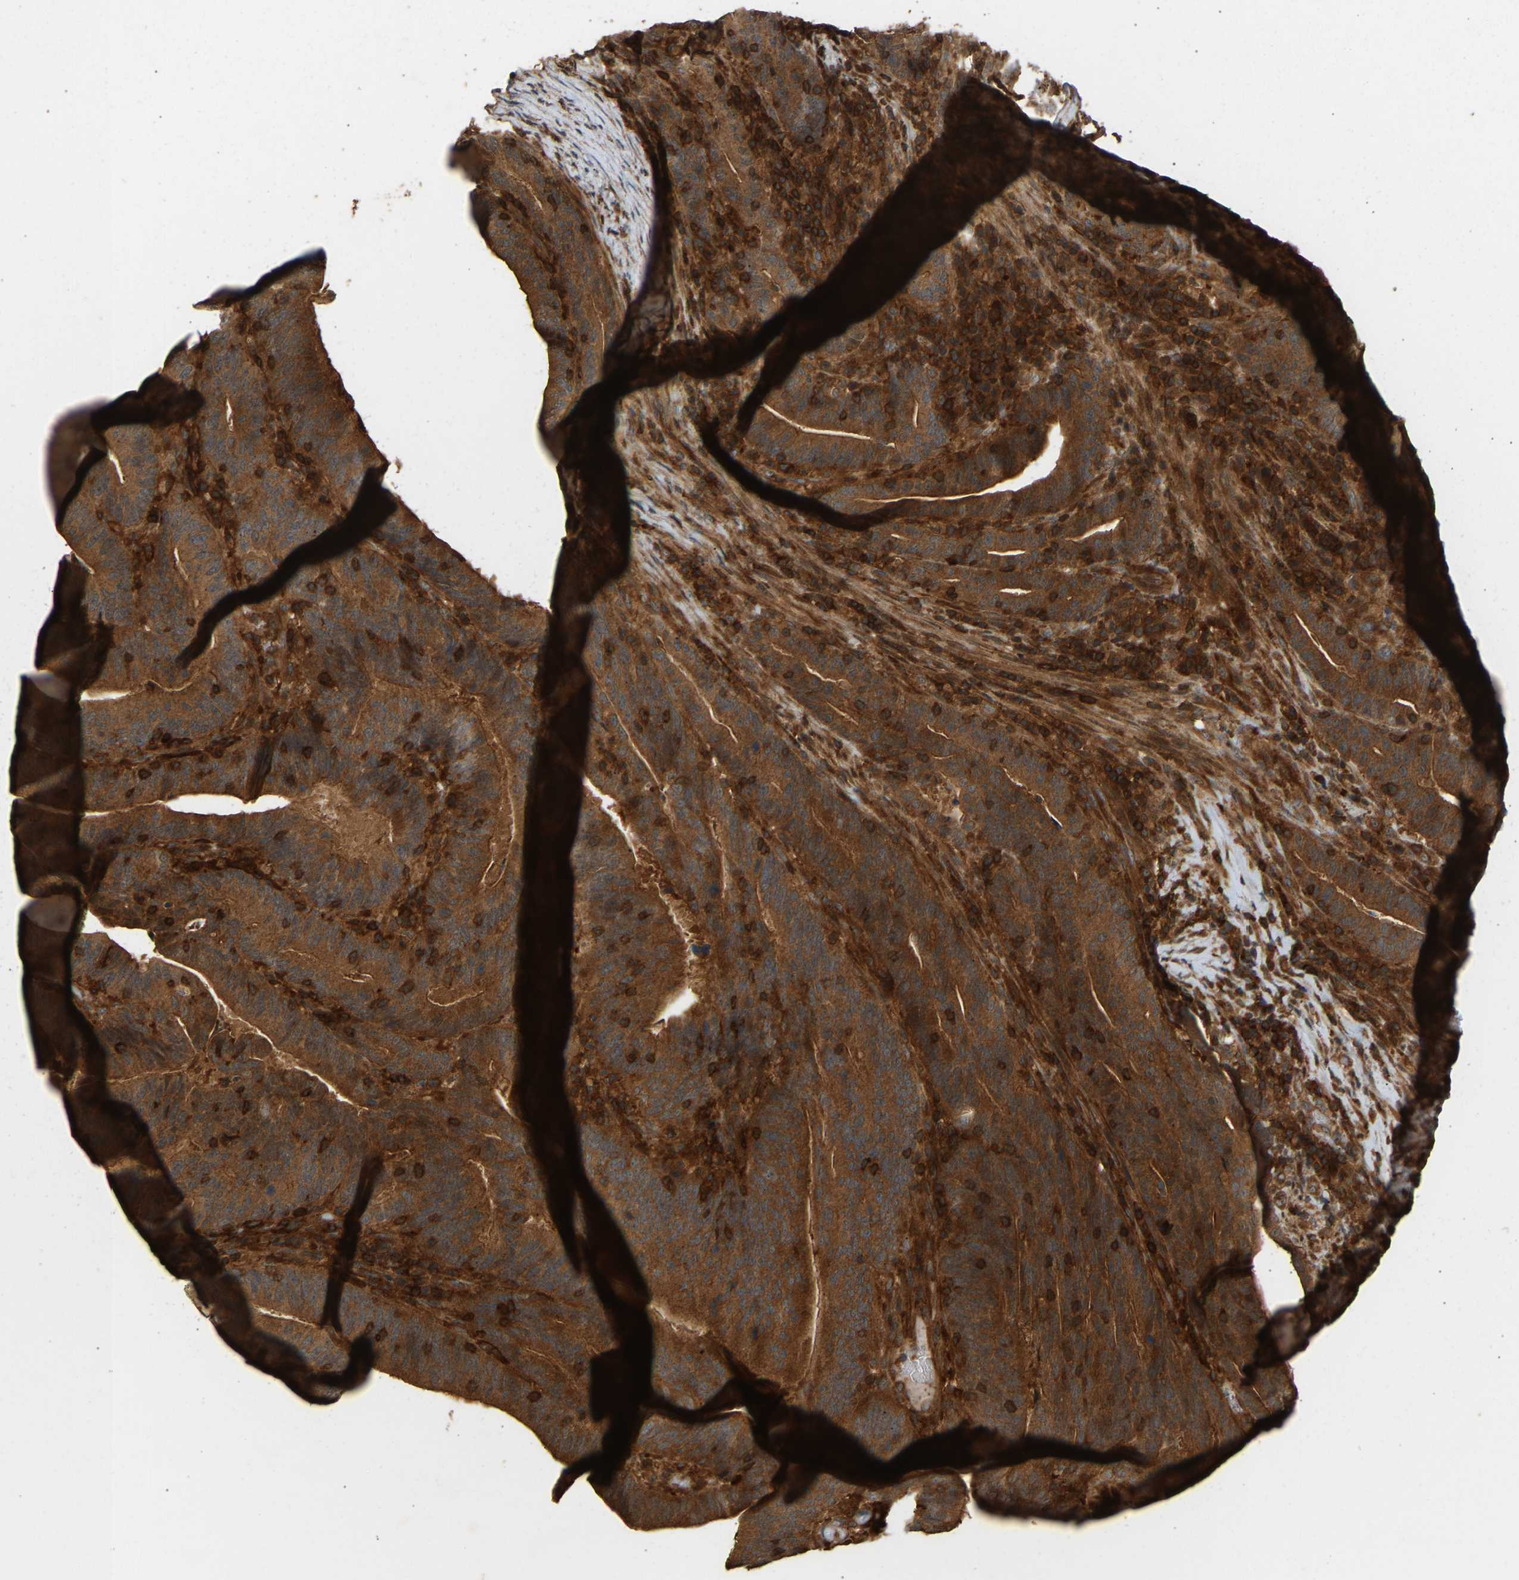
{"staining": {"intensity": "strong", "quantity": ">75%", "location": "cytoplasmic/membranous"}, "tissue": "colorectal cancer", "cell_type": "Tumor cells", "image_type": "cancer", "snomed": [{"axis": "morphology", "description": "Adenocarcinoma, NOS"}, {"axis": "topography", "description": "Colon"}], "caption": "Immunohistochemistry staining of colorectal cancer, which reveals high levels of strong cytoplasmic/membranous positivity in approximately >75% of tumor cells indicating strong cytoplasmic/membranous protein staining. The staining was performed using DAB (3,3'-diaminobenzidine) (brown) for protein detection and nuclei were counterstained in hematoxylin (blue).", "gene": "GOPC", "patient": {"sex": "female", "age": 66}}